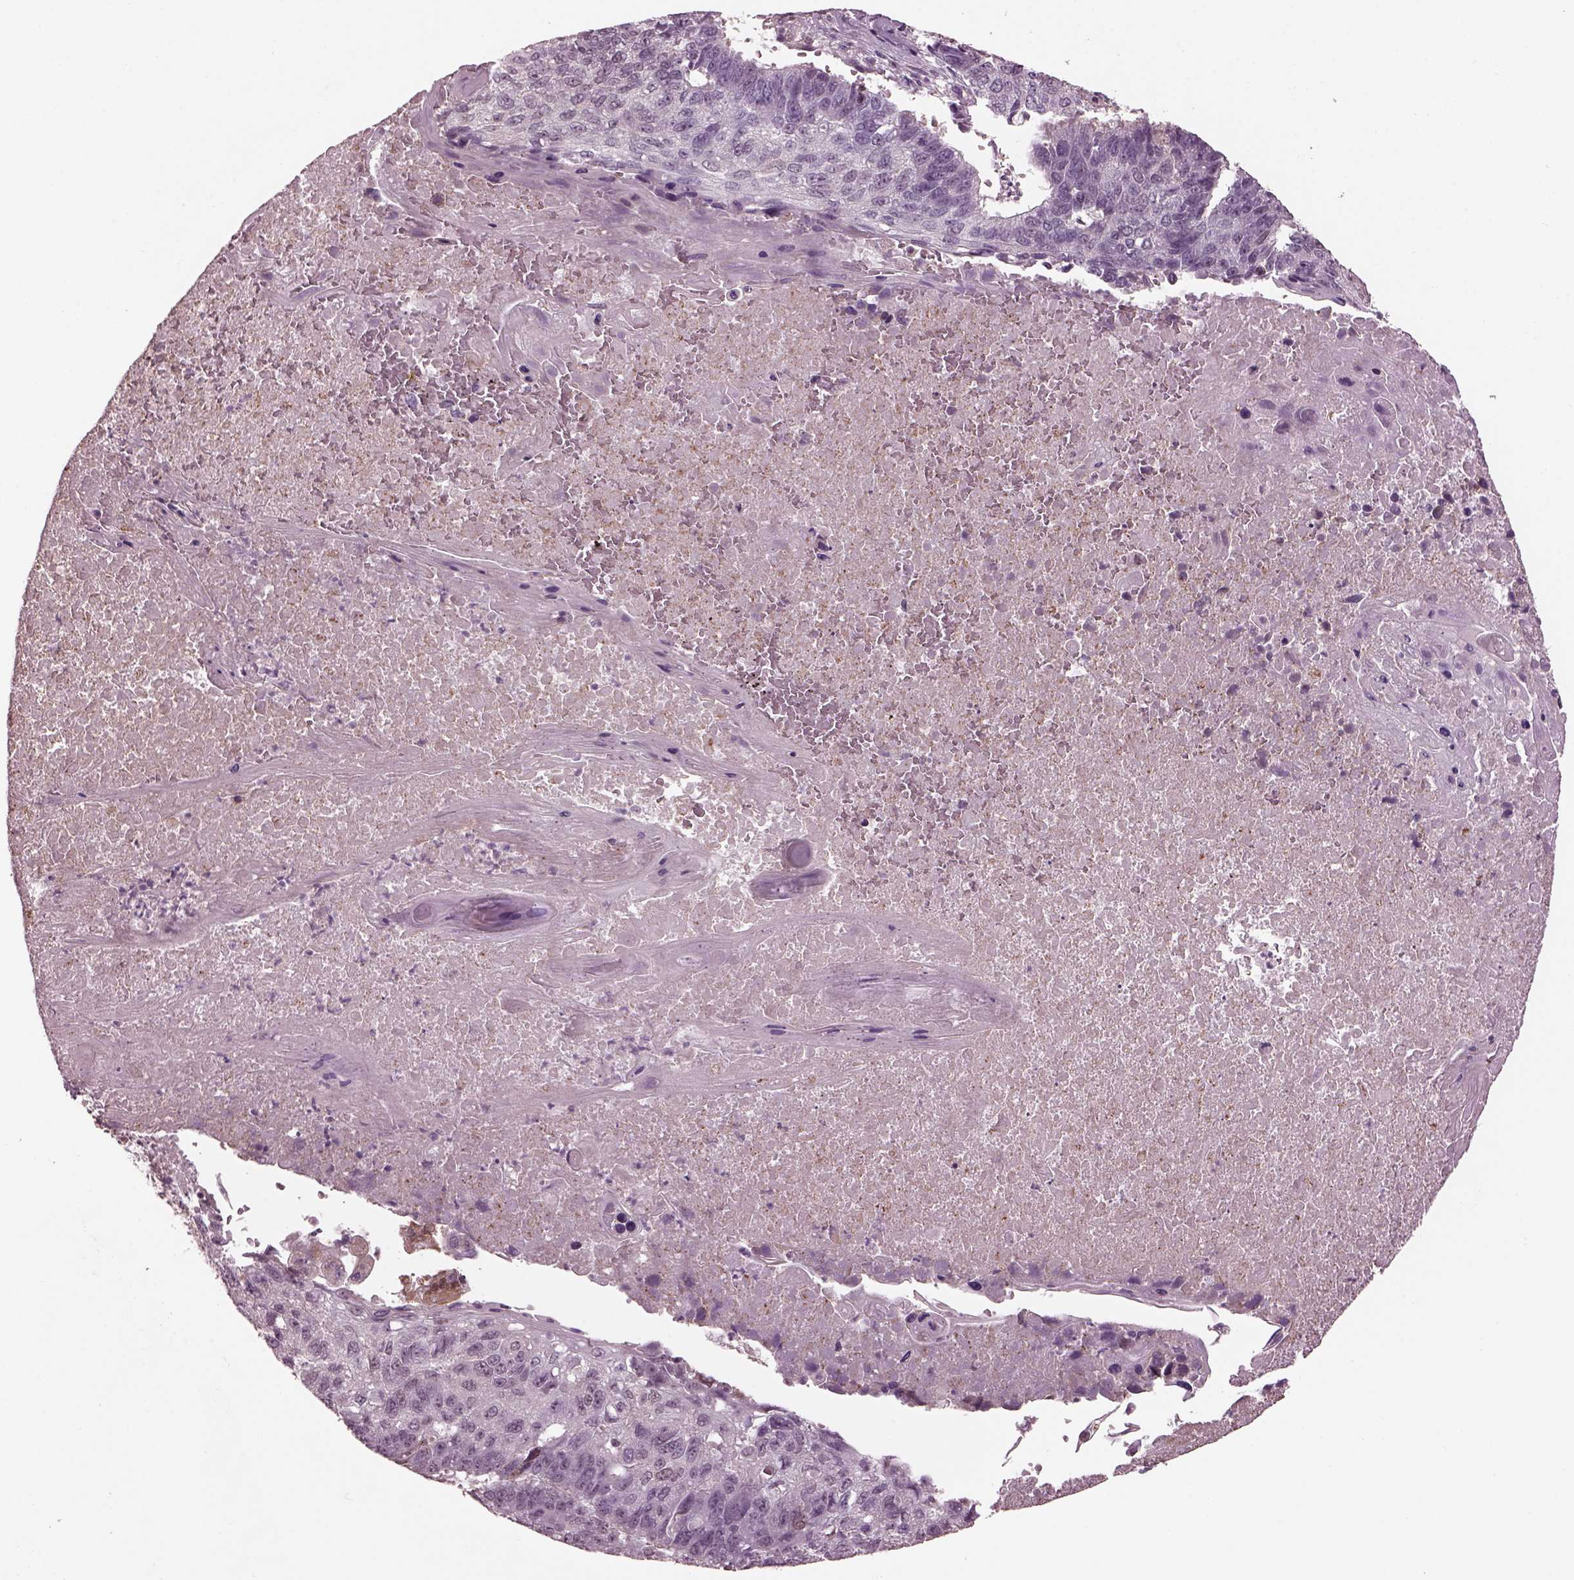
{"staining": {"intensity": "moderate", "quantity": "<25%", "location": "cytoplasmic/membranous,nuclear"}, "tissue": "lung cancer", "cell_type": "Tumor cells", "image_type": "cancer", "snomed": [{"axis": "morphology", "description": "Squamous cell carcinoma, NOS"}, {"axis": "topography", "description": "Lung"}], "caption": "A photomicrograph showing moderate cytoplasmic/membranous and nuclear positivity in about <25% of tumor cells in lung squamous cell carcinoma, as visualized by brown immunohistochemical staining.", "gene": "SRI", "patient": {"sex": "male", "age": 73}}